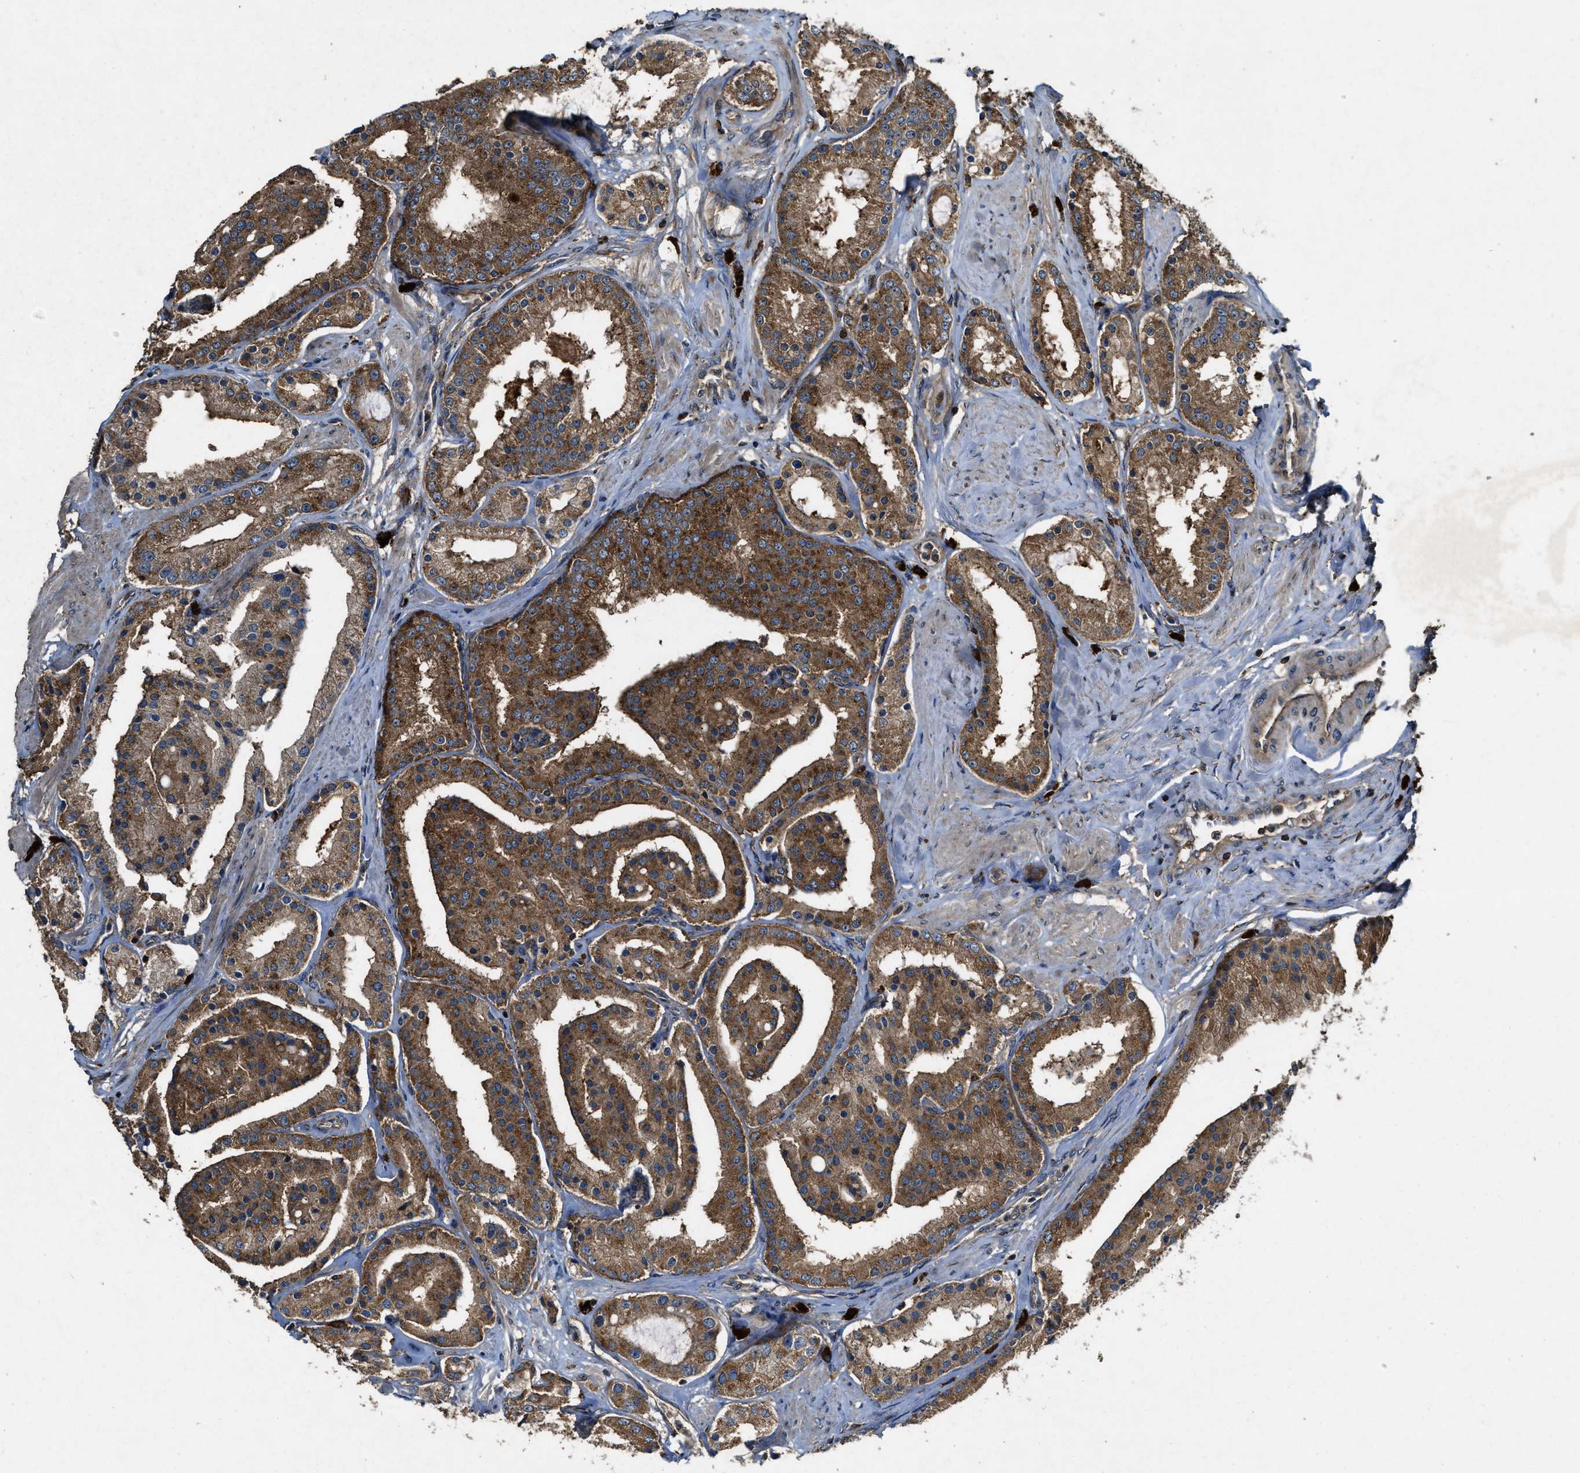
{"staining": {"intensity": "moderate", "quantity": ">75%", "location": "cytoplasmic/membranous"}, "tissue": "prostate cancer", "cell_type": "Tumor cells", "image_type": "cancer", "snomed": [{"axis": "morphology", "description": "Adenocarcinoma, Low grade"}, {"axis": "topography", "description": "Prostate"}], "caption": "The micrograph displays staining of prostate cancer (low-grade adenocarcinoma), revealing moderate cytoplasmic/membranous protein staining (brown color) within tumor cells.", "gene": "MAP3K8", "patient": {"sex": "male", "age": 63}}